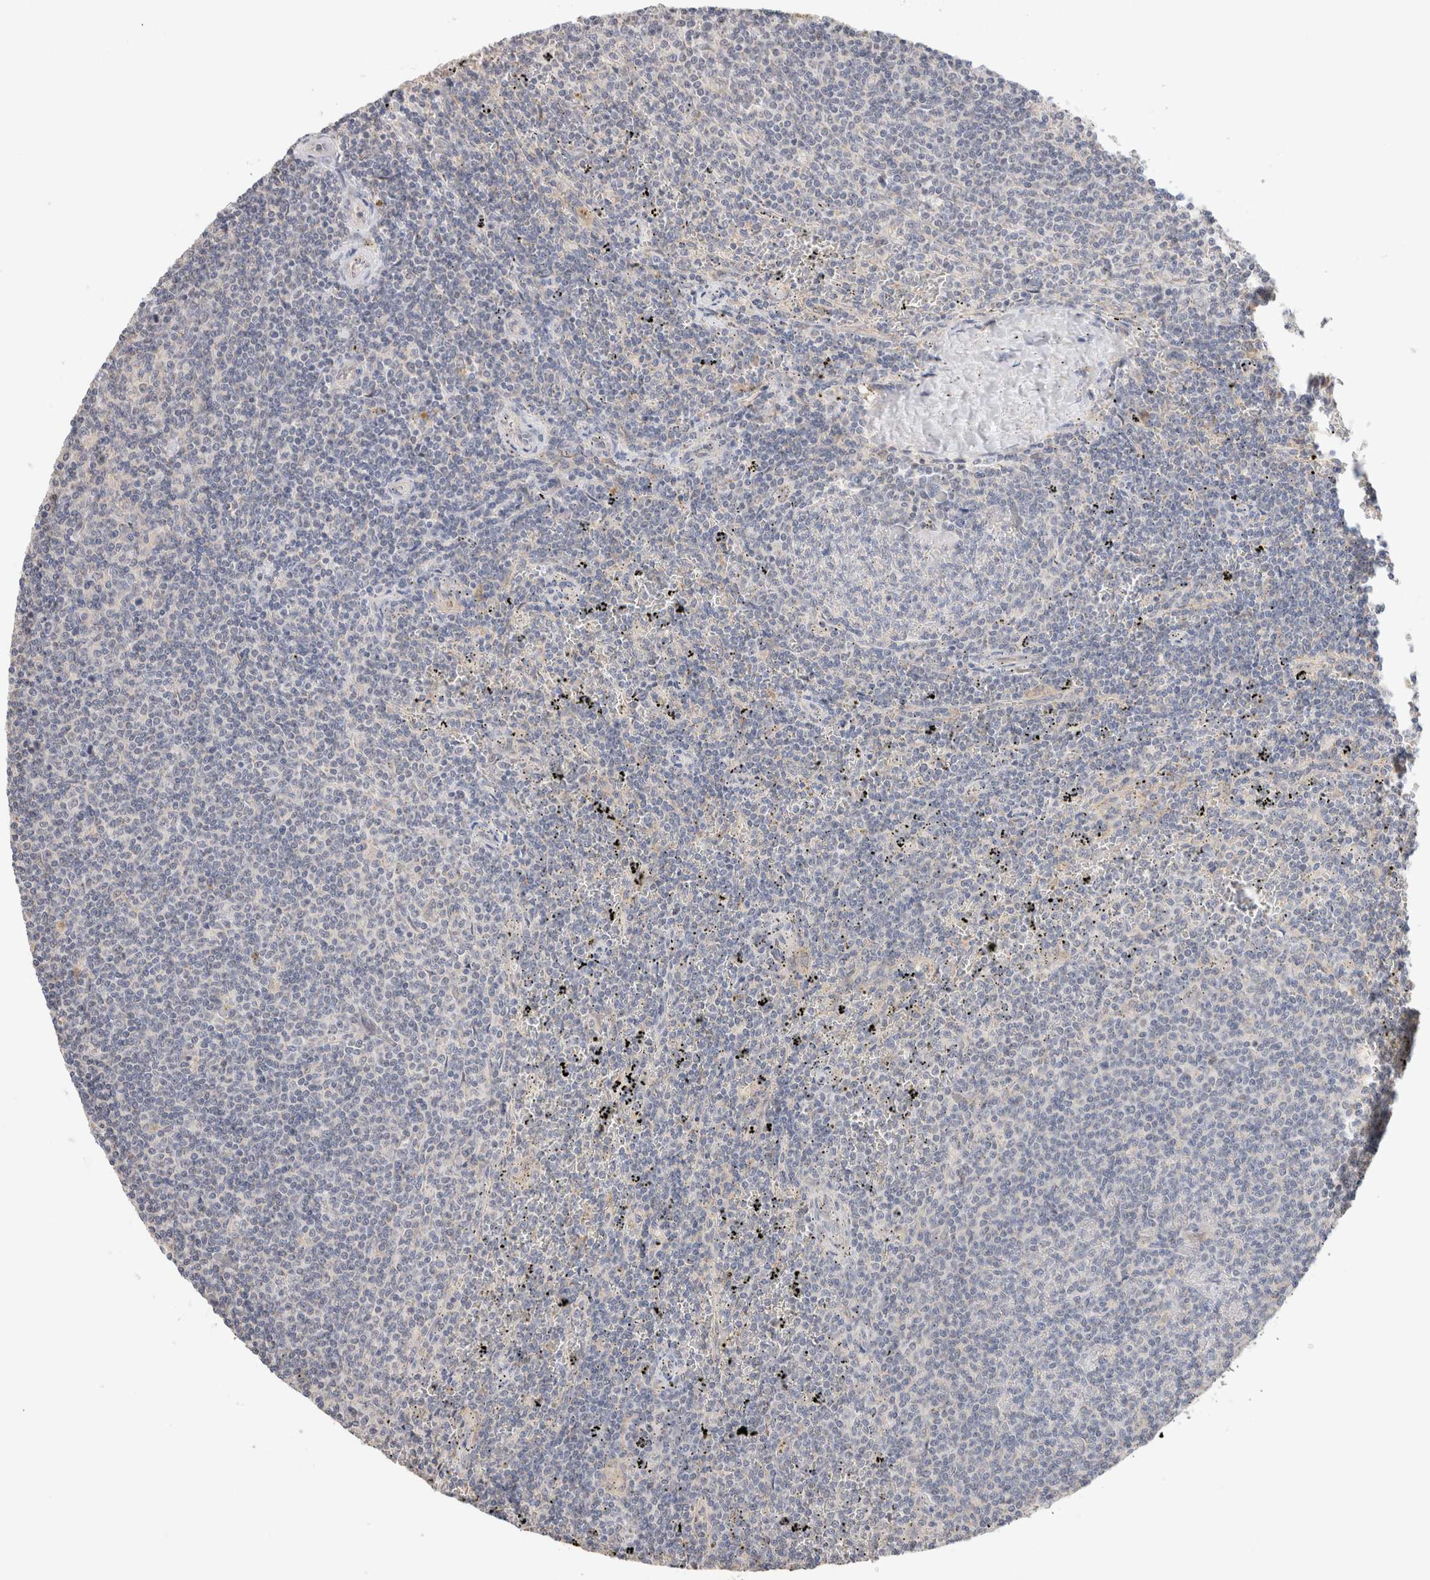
{"staining": {"intensity": "negative", "quantity": "none", "location": "none"}, "tissue": "lymphoma", "cell_type": "Tumor cells", "image_type": "cancer", "snomed": [{"axis": "morphology", "description": "Malignant lymphoma, non-Hodgkin's type, Low grade"}, {"axis": "topography", "description": "Spleen"}], "caption": "Lymphoma stained for a protein using immunohistochemistry displays no positivity tumor cells.", "gene": "CA13", "patient": {"sex": "female", "age": 50}}